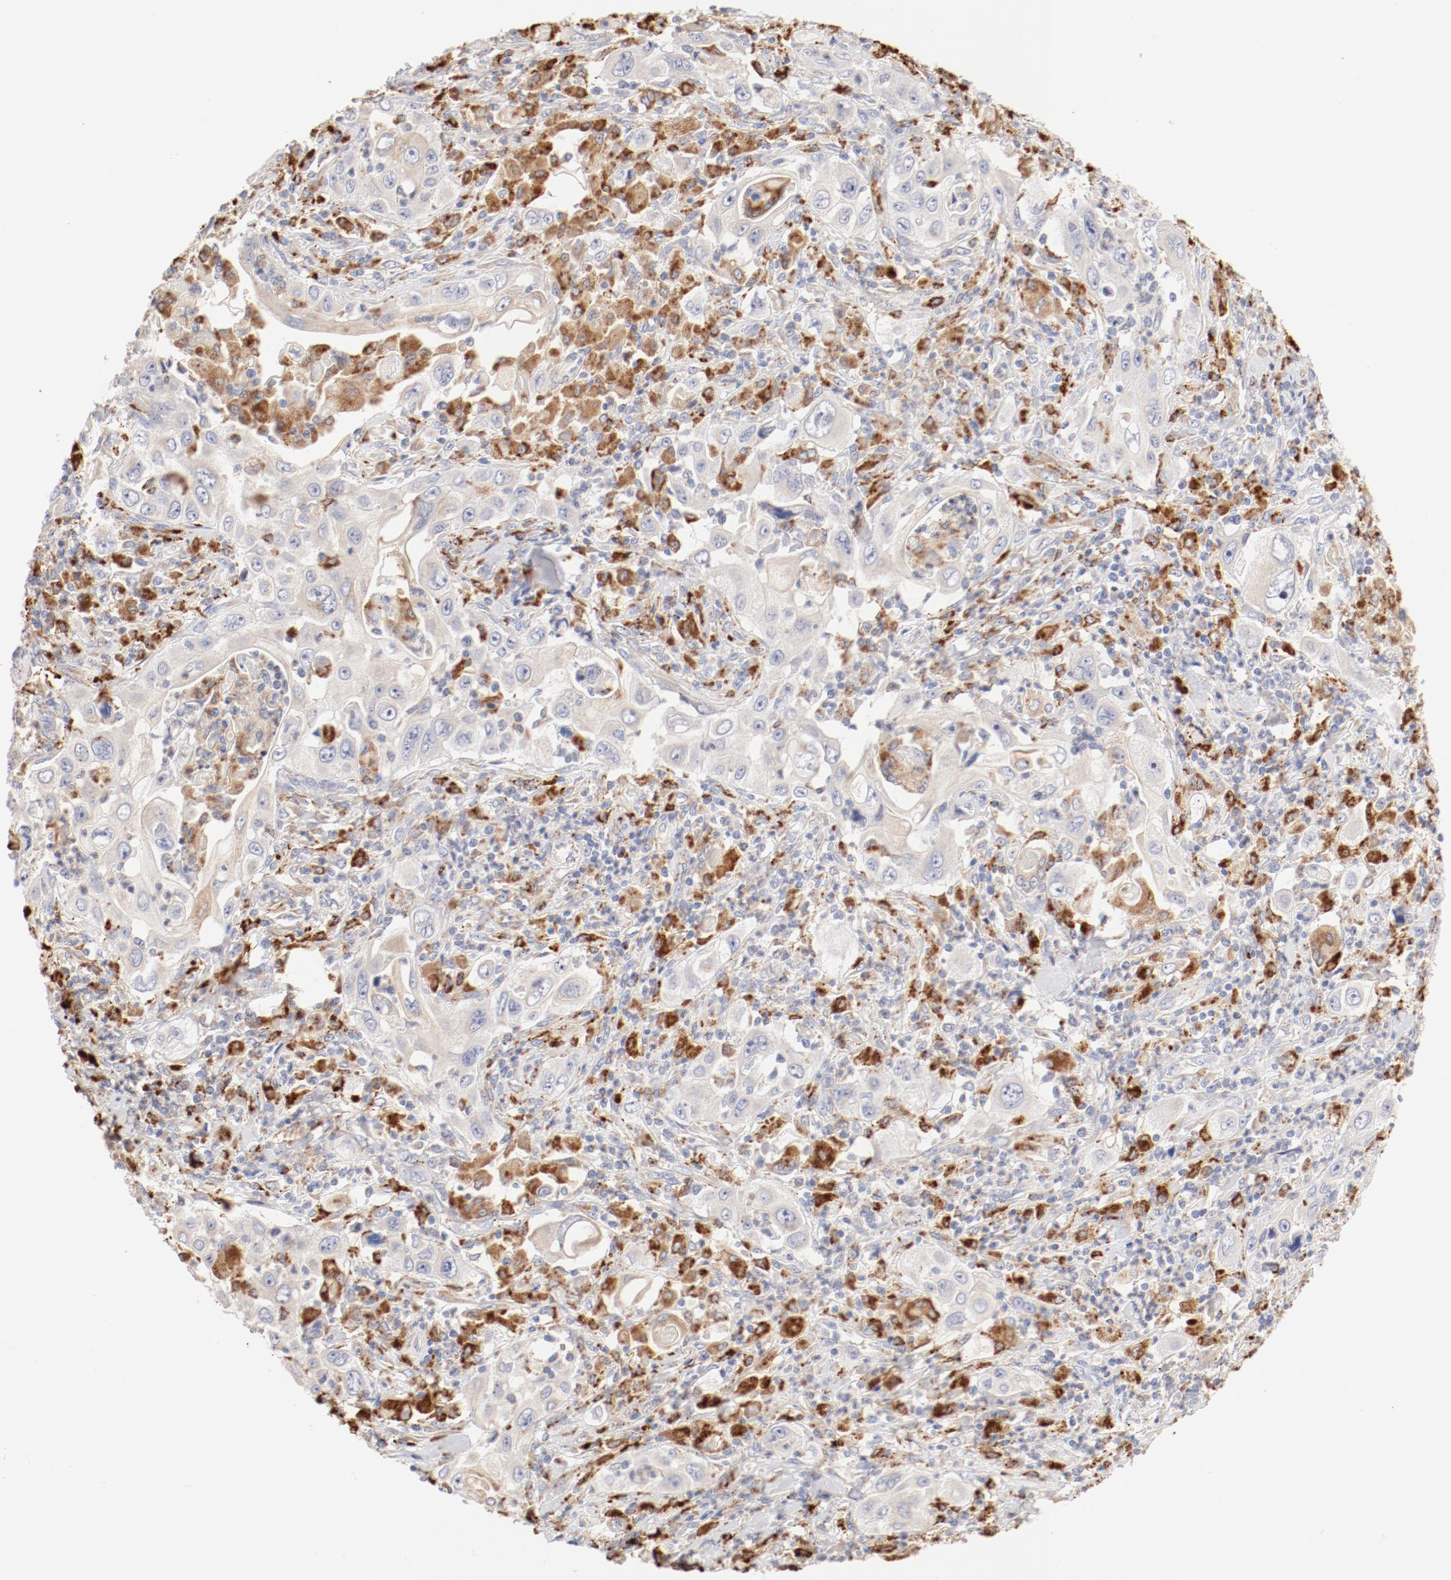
{"staining": {"intensity": "weak", "quantity": ">75%", "location": "cytoplasmic/membranous"}, "tissue": "pancreatic cancer", "cell_type": "Tumor cells", "image_type": "cancer", "snomed": [{"axis": "morphology", "description": "Adenocarcinoma, NOS"}, {"axis": "topography", "description": "Pancreas"}], "caption": "Pancreatic adenocarcinoma stained for a protein displays weak cytoplasmic/membranous positivity in tumor cells.", "gene": "CTSH", "patient": {"sex": "male", "age": 70}}